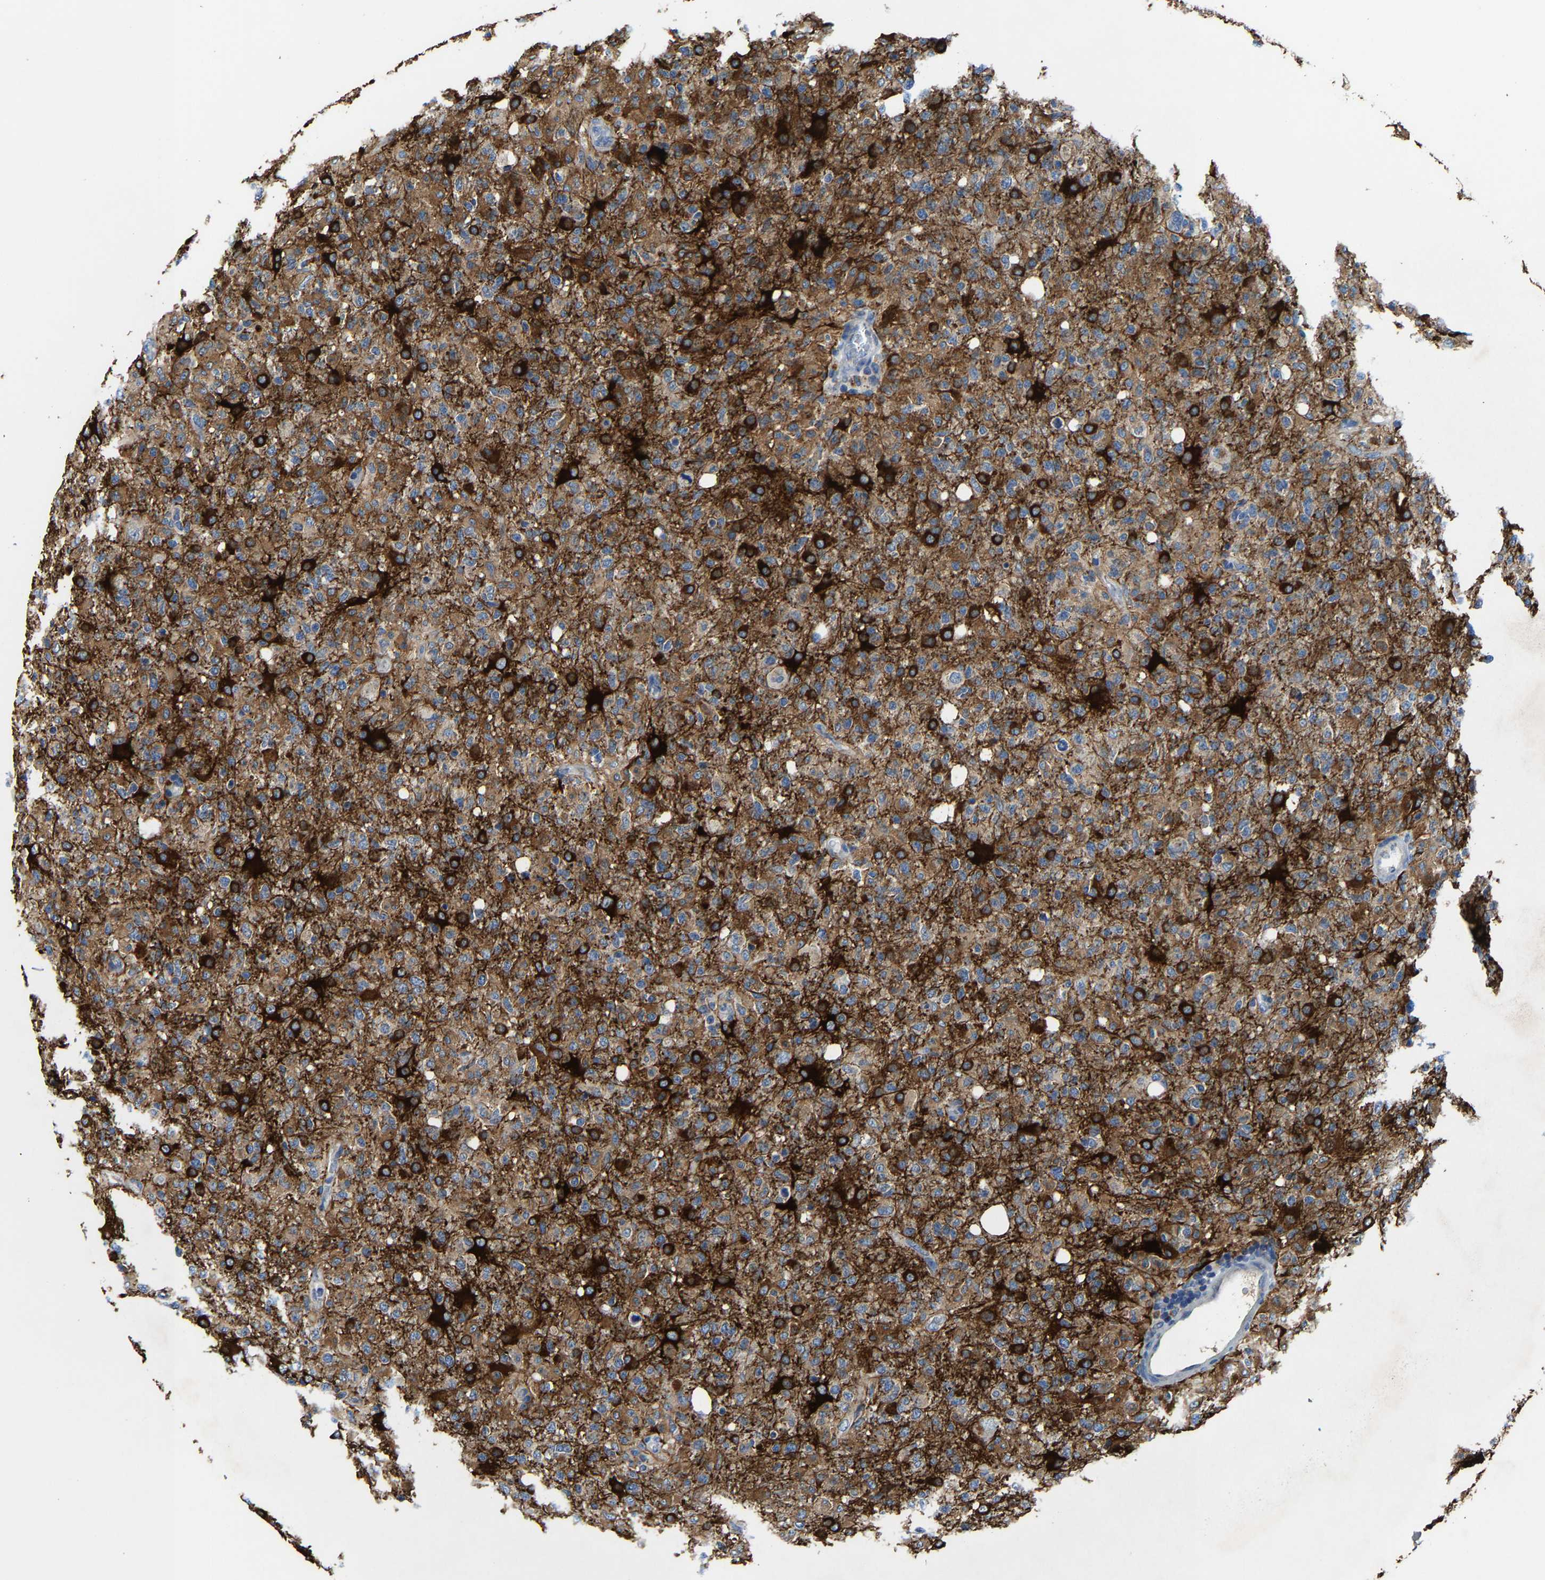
{"staining": {"intensity": "moderate", "quantity": "25%-75%", "location": "cytoplasmic/membranous"}, "tissue": "glioma", "cell_type": "Tumor cells", "image_type": "cancer", "snomed": [{"axis": "morphology", "description": "Glioma, malignant, High grade"}, {"axis": "topography", "description": "Brain"}], "caption": "Protein staining exhibits moderate cytoplasmic/membranous expression in approximately 25%-75% of tumor cells in malignant glioma (high-grade).", "gene": "AGK", "patient": {"sex": "female", "age": 57}}